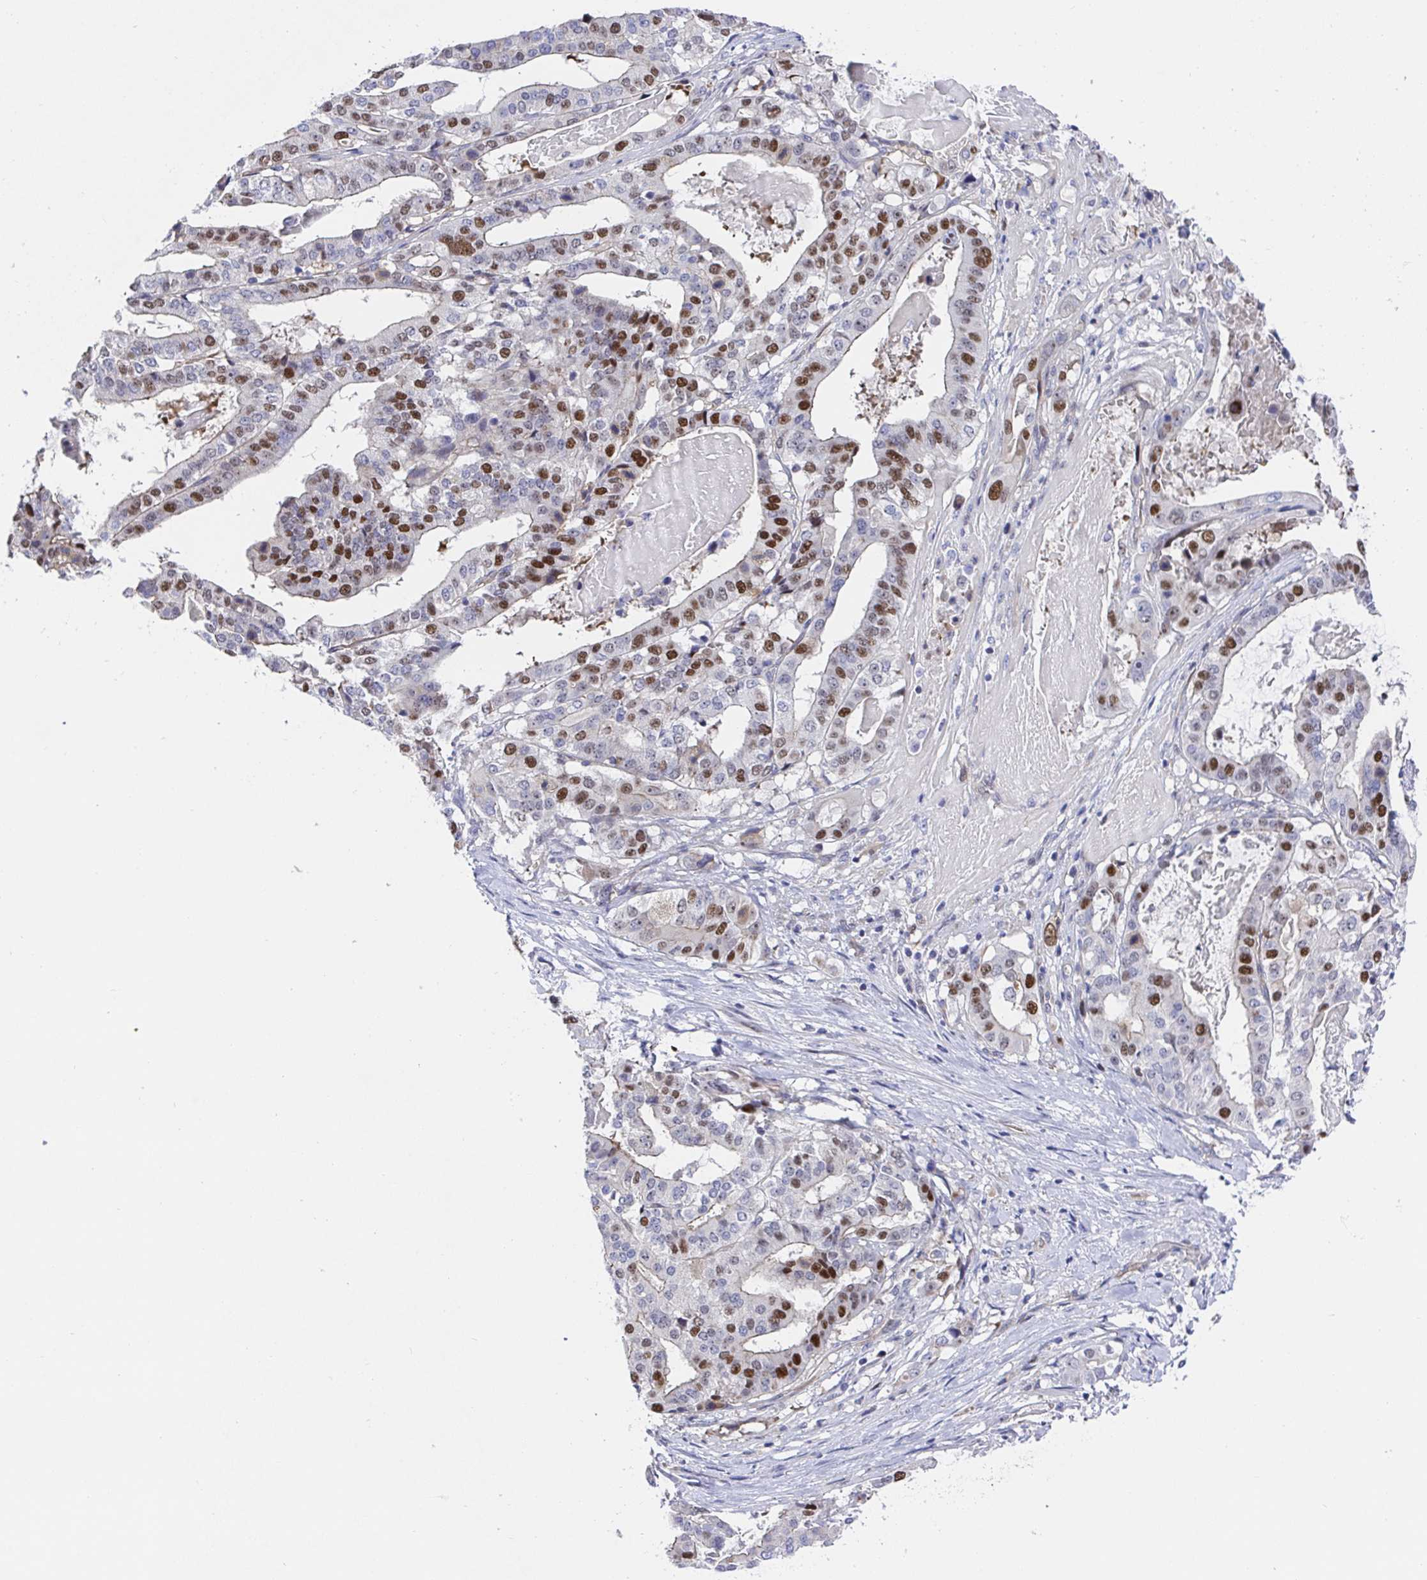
{"staining": {"intensity": "strong", "quantity": "25%-75%", "location": "nuclear"}, "tissue": "stomach cancer", "cell_type": "Tumor cells", "image_type": "cancer", "snomed": [{"axis": "morphology", "description": "Adenocarcinoma, NOS"}, {"axis": "topography", "description": "Stomach"}], "caption": "This histopathology image displays immunohistochemistry (IHC) staining of stomach adenocarcinoma, with high strong nuclear expression in about 25%-75% of tumor cells.", "gene": "TIMELESS", "patient": {"sex": "male", "age": 48}}